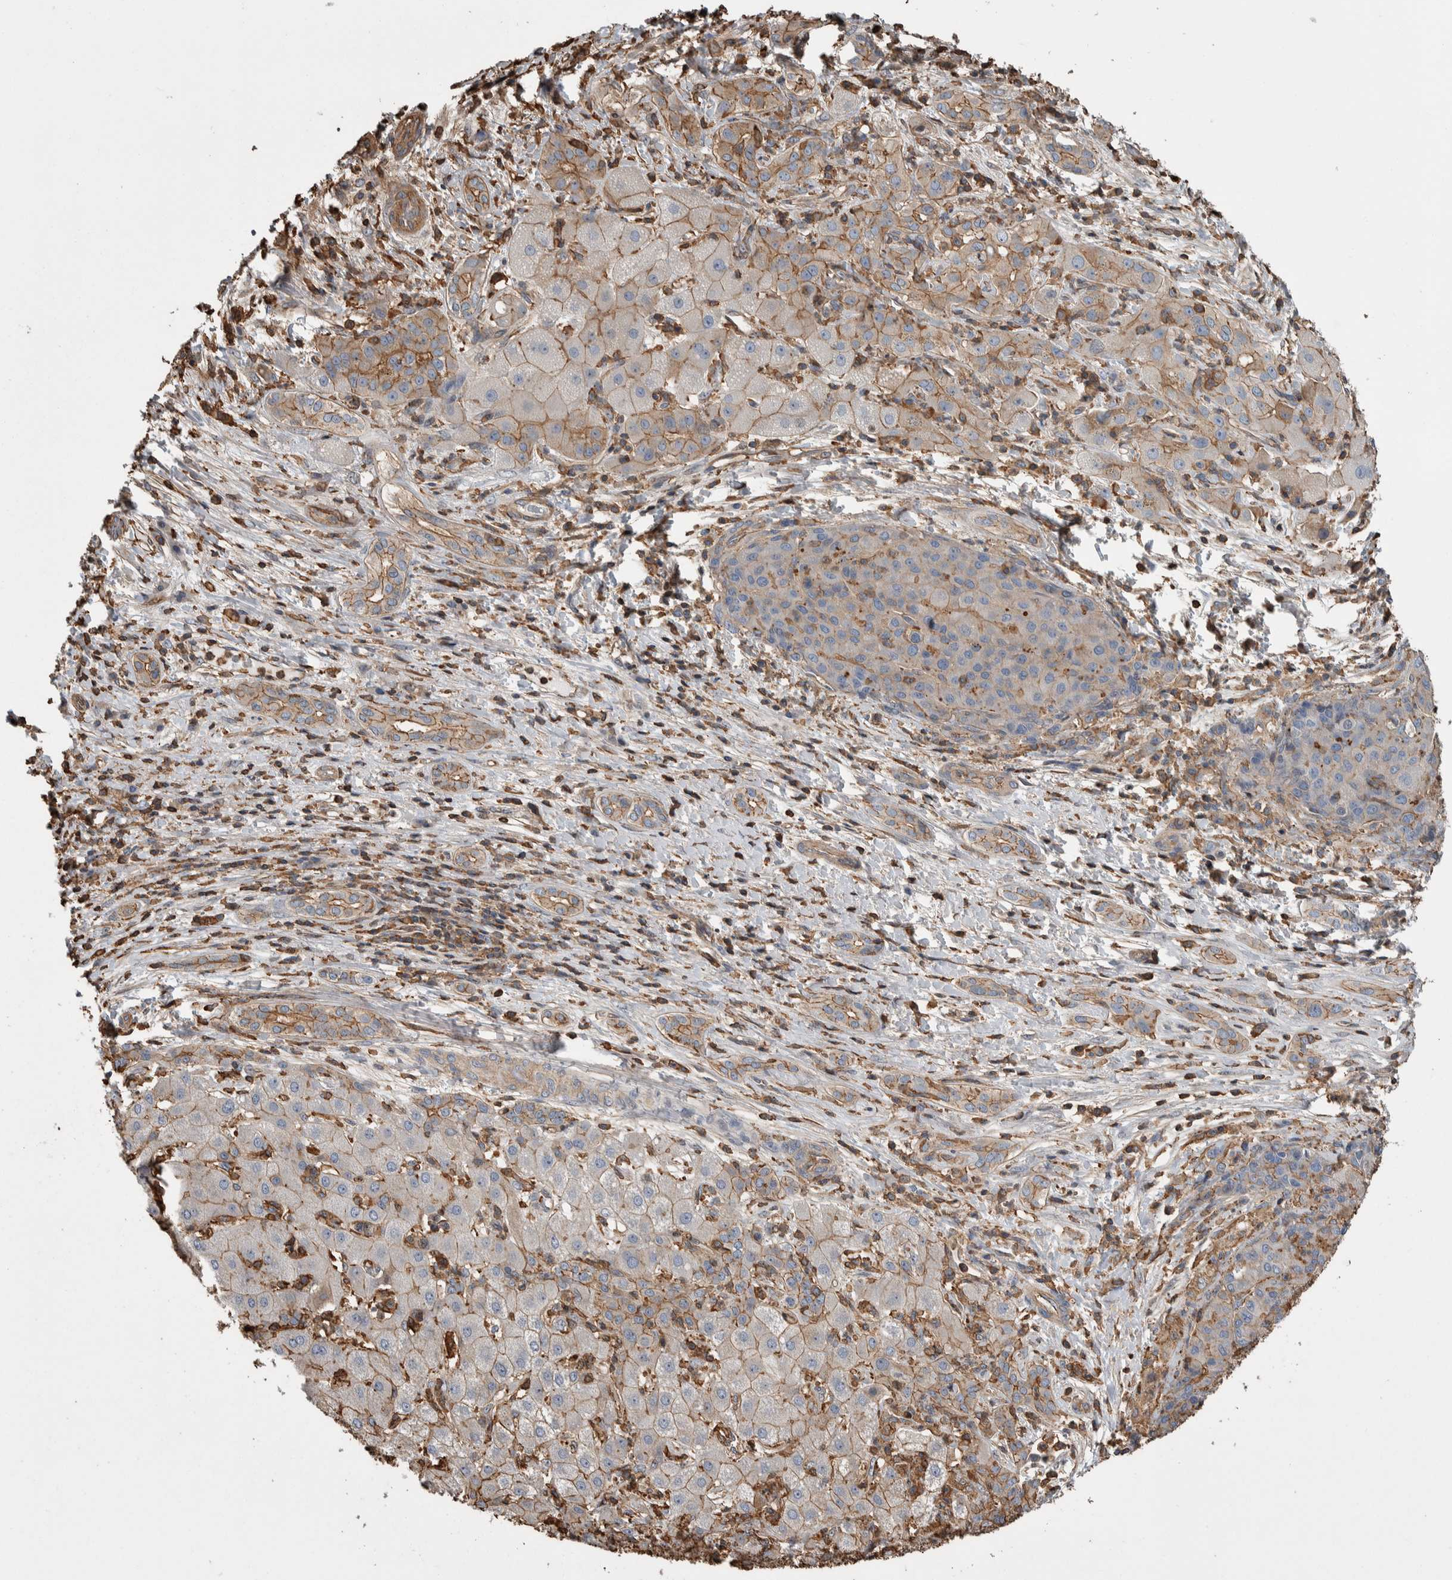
{"staining": {"intensity": "weak", "quantity": "25%-75%", "location": "cytoplasmic/membranous"}, "tissue": "liver cancer", "cell_type": "Tumor cells", "image_type": "cancer", "snomed": [{"axis": "morphology", "description": "Carcinoma, Hepatocellular, NOS"}, {"axis": "topography", "description": "Liver"}], "caption": "Tumor cells display weak cytoplasmic/membranous positivity in approximately 25%-75% of cells in liver hepatocellular carcinoma.", "gene": "ENPP2", "patient": {"sex": "male", "age": 65}}